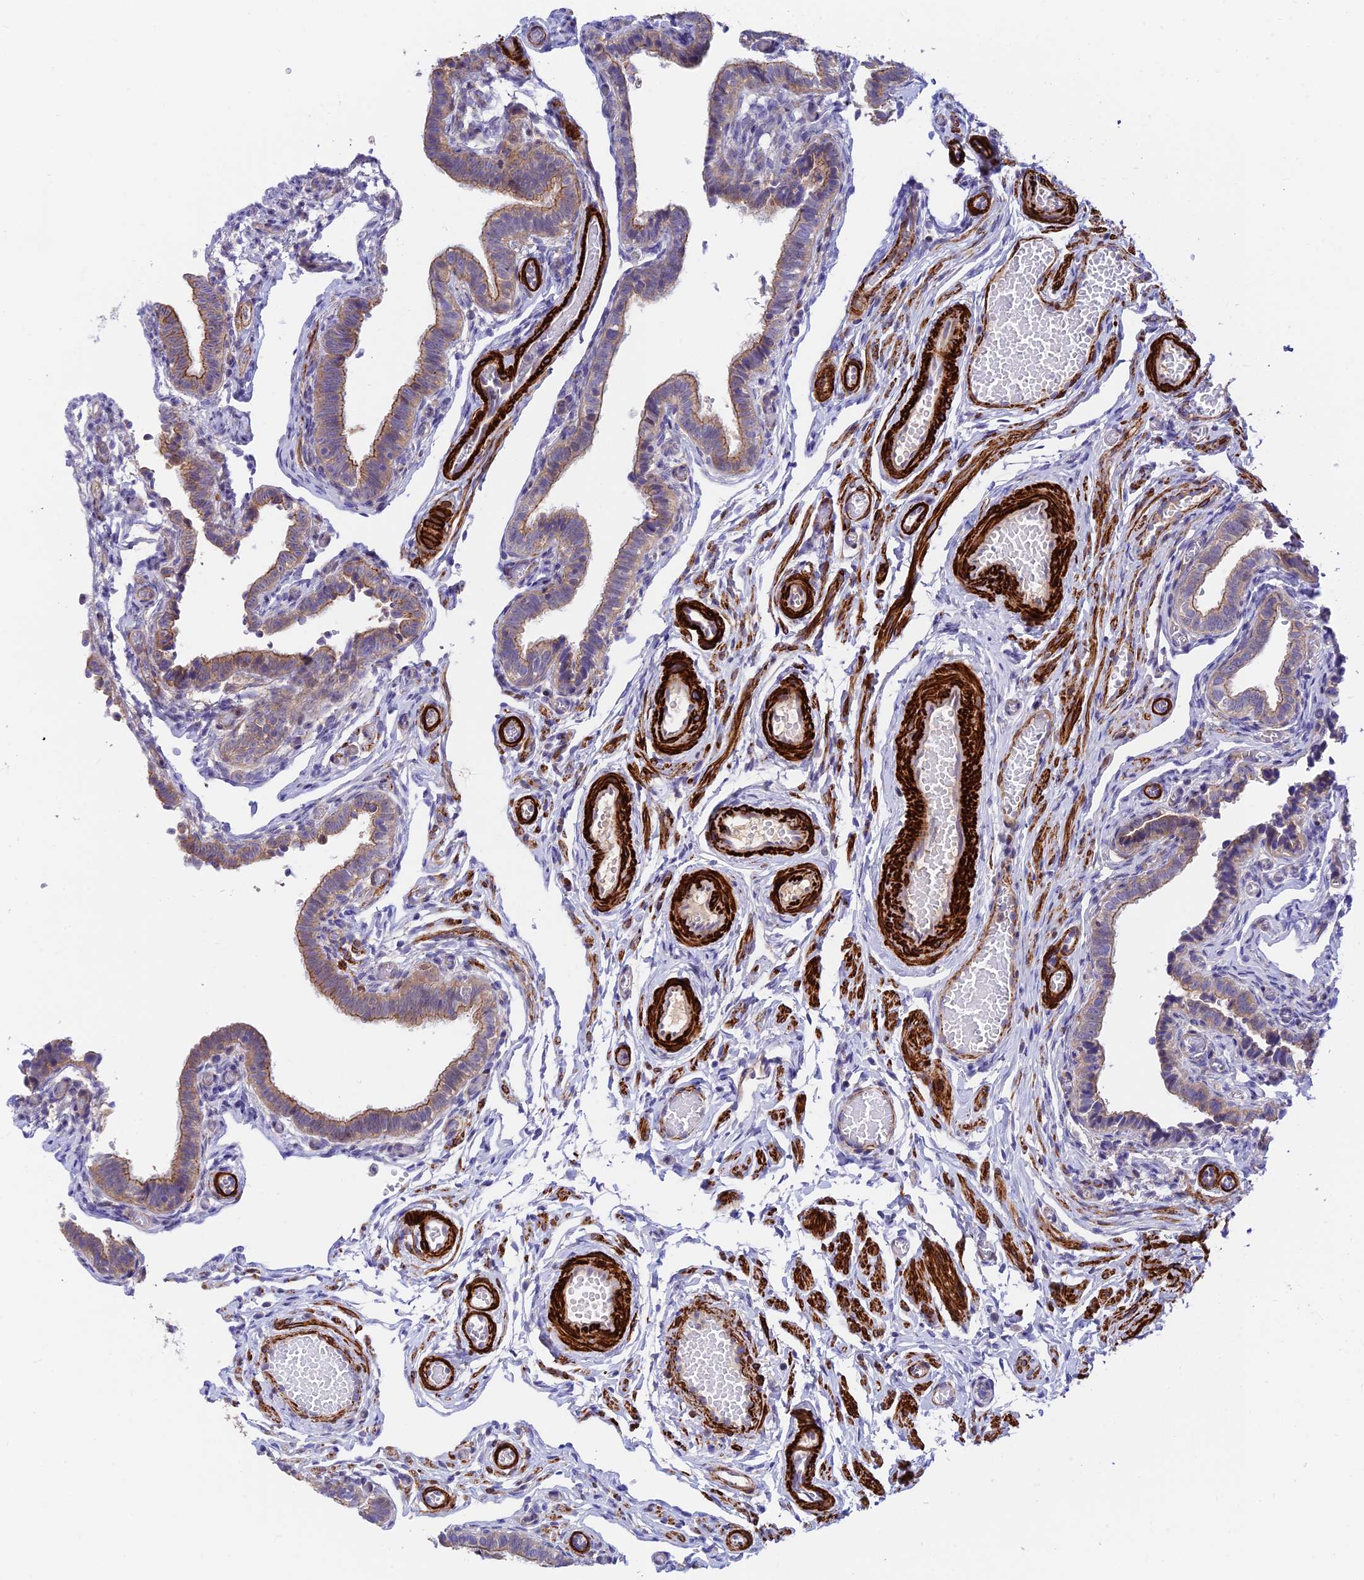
{"staining": {"intensity": "weak", "quantity": ">75%", "location": "cytoplasmic/membranous"}, "tissue": "fallopian tube", "cell_type": "Glandular cells", "image_type": "normal", "snomed": [{"axis": "morphology", "description": "Normal tissue, NOS"}, {"axis": "topography", "description": "Fallopian tube"}], "caption": "Normal fallopian tube displays weak cytoplasmic/membranous staining in approximately >75% of glandular cells, visualized by immunohistochemistry.", "gene": "ANKRD50", "patient": {"sex": "female", "age": 36}}